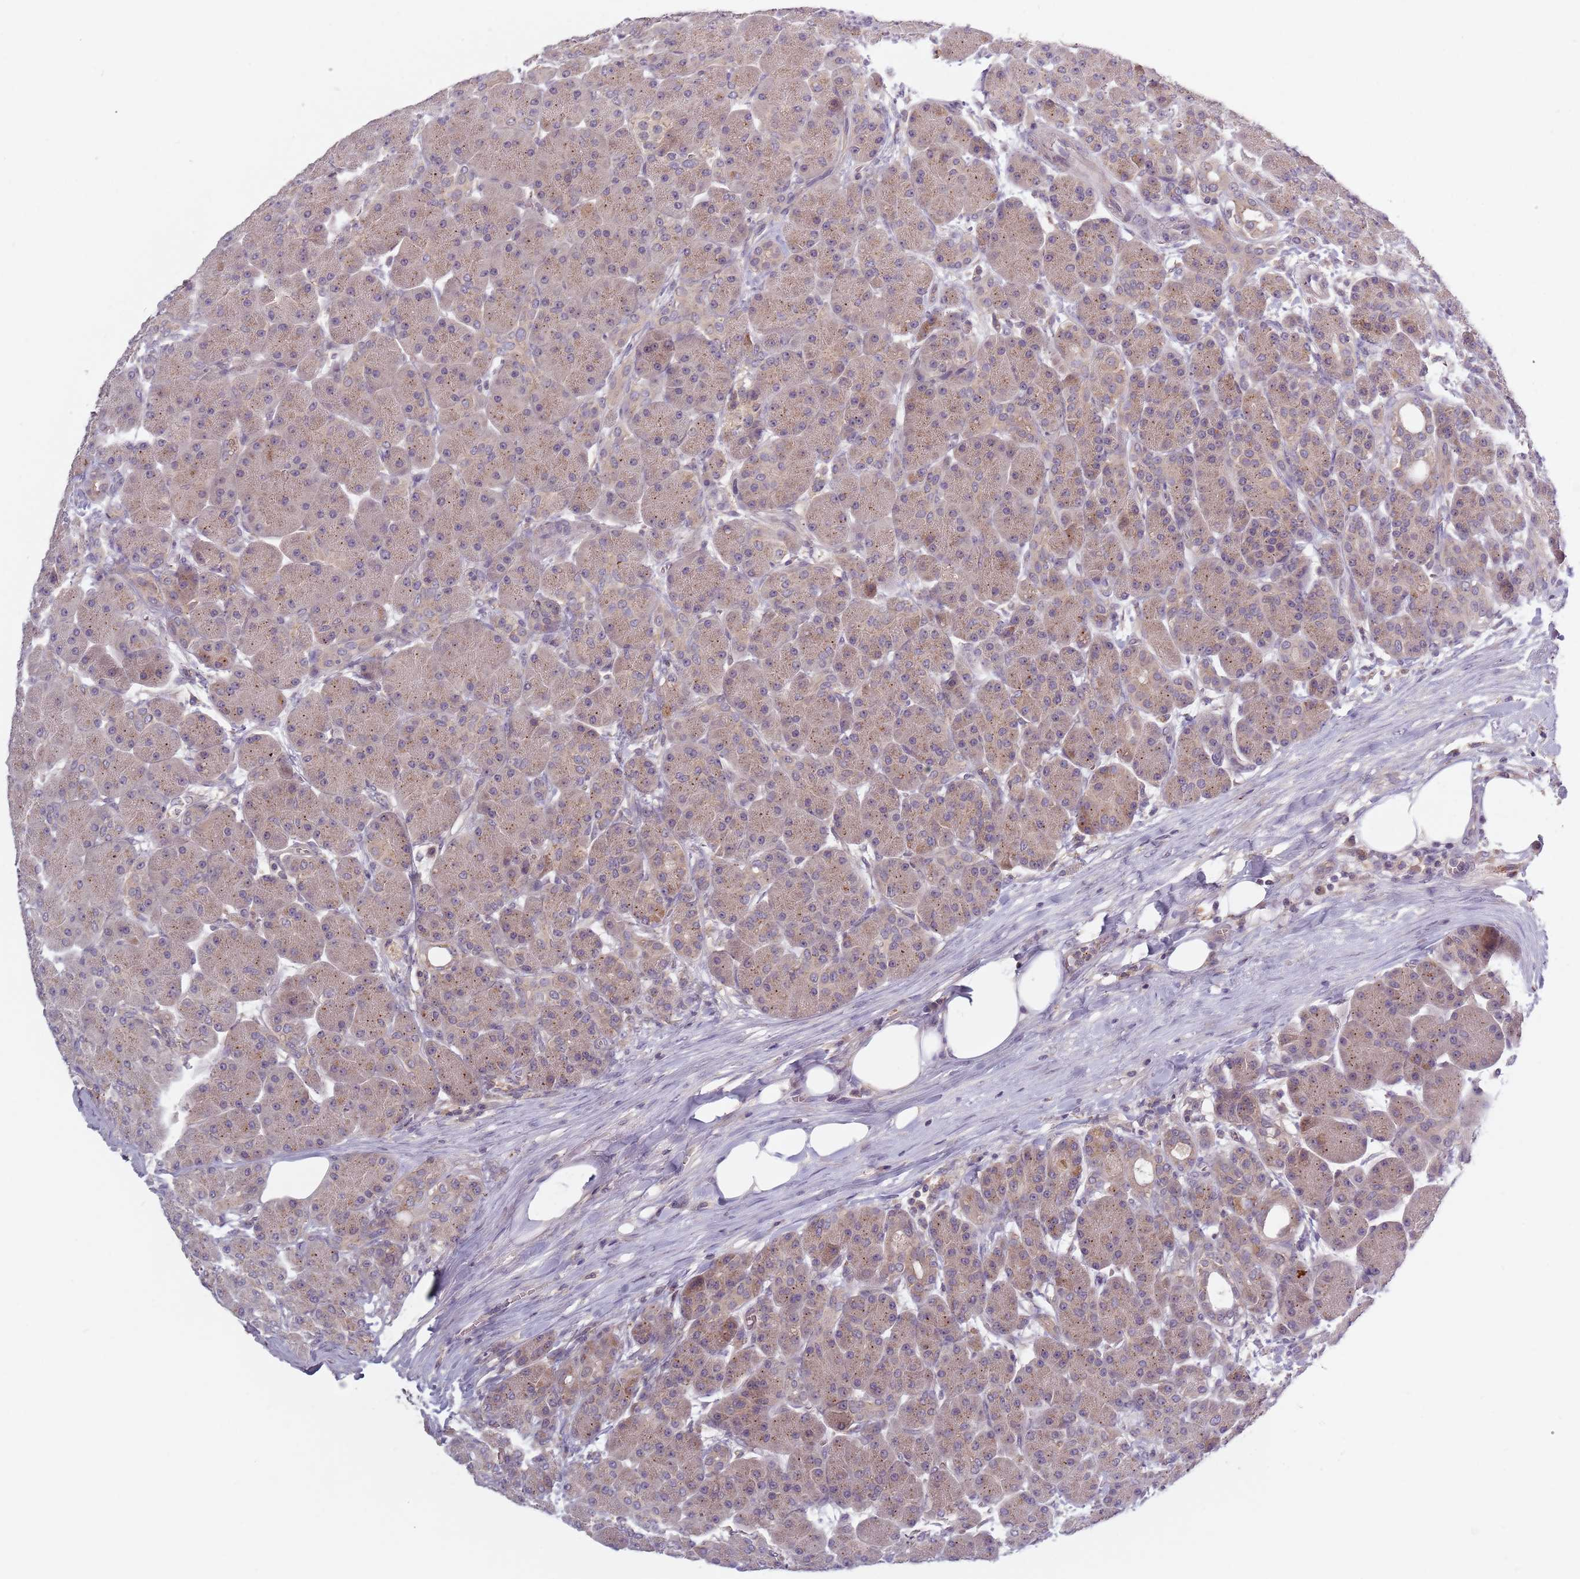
{"staining": {"intensity": "weak", "quantity": "25%-75%", "location": "cytoplasmic/membranous"}, "tissue": "pancreas", "cell_type": "Exocrine glandular cells", "image_type": "normal", "snomed": [{"axis": "morphology", "description": "Normal tissue, NOS"}, {"axis": "topography", "description": "Pancreas"}], "caption": "This photomicrograph shows normal pancreas stained with IHC to label a protein in brown. The cytoplasmic/membranous of exocrine glandular cells show weak positivity for the protein. Nuclei are counter-stained blue.", "gene": "ASB13", "patient": {"sex": "male", "age": 63}}